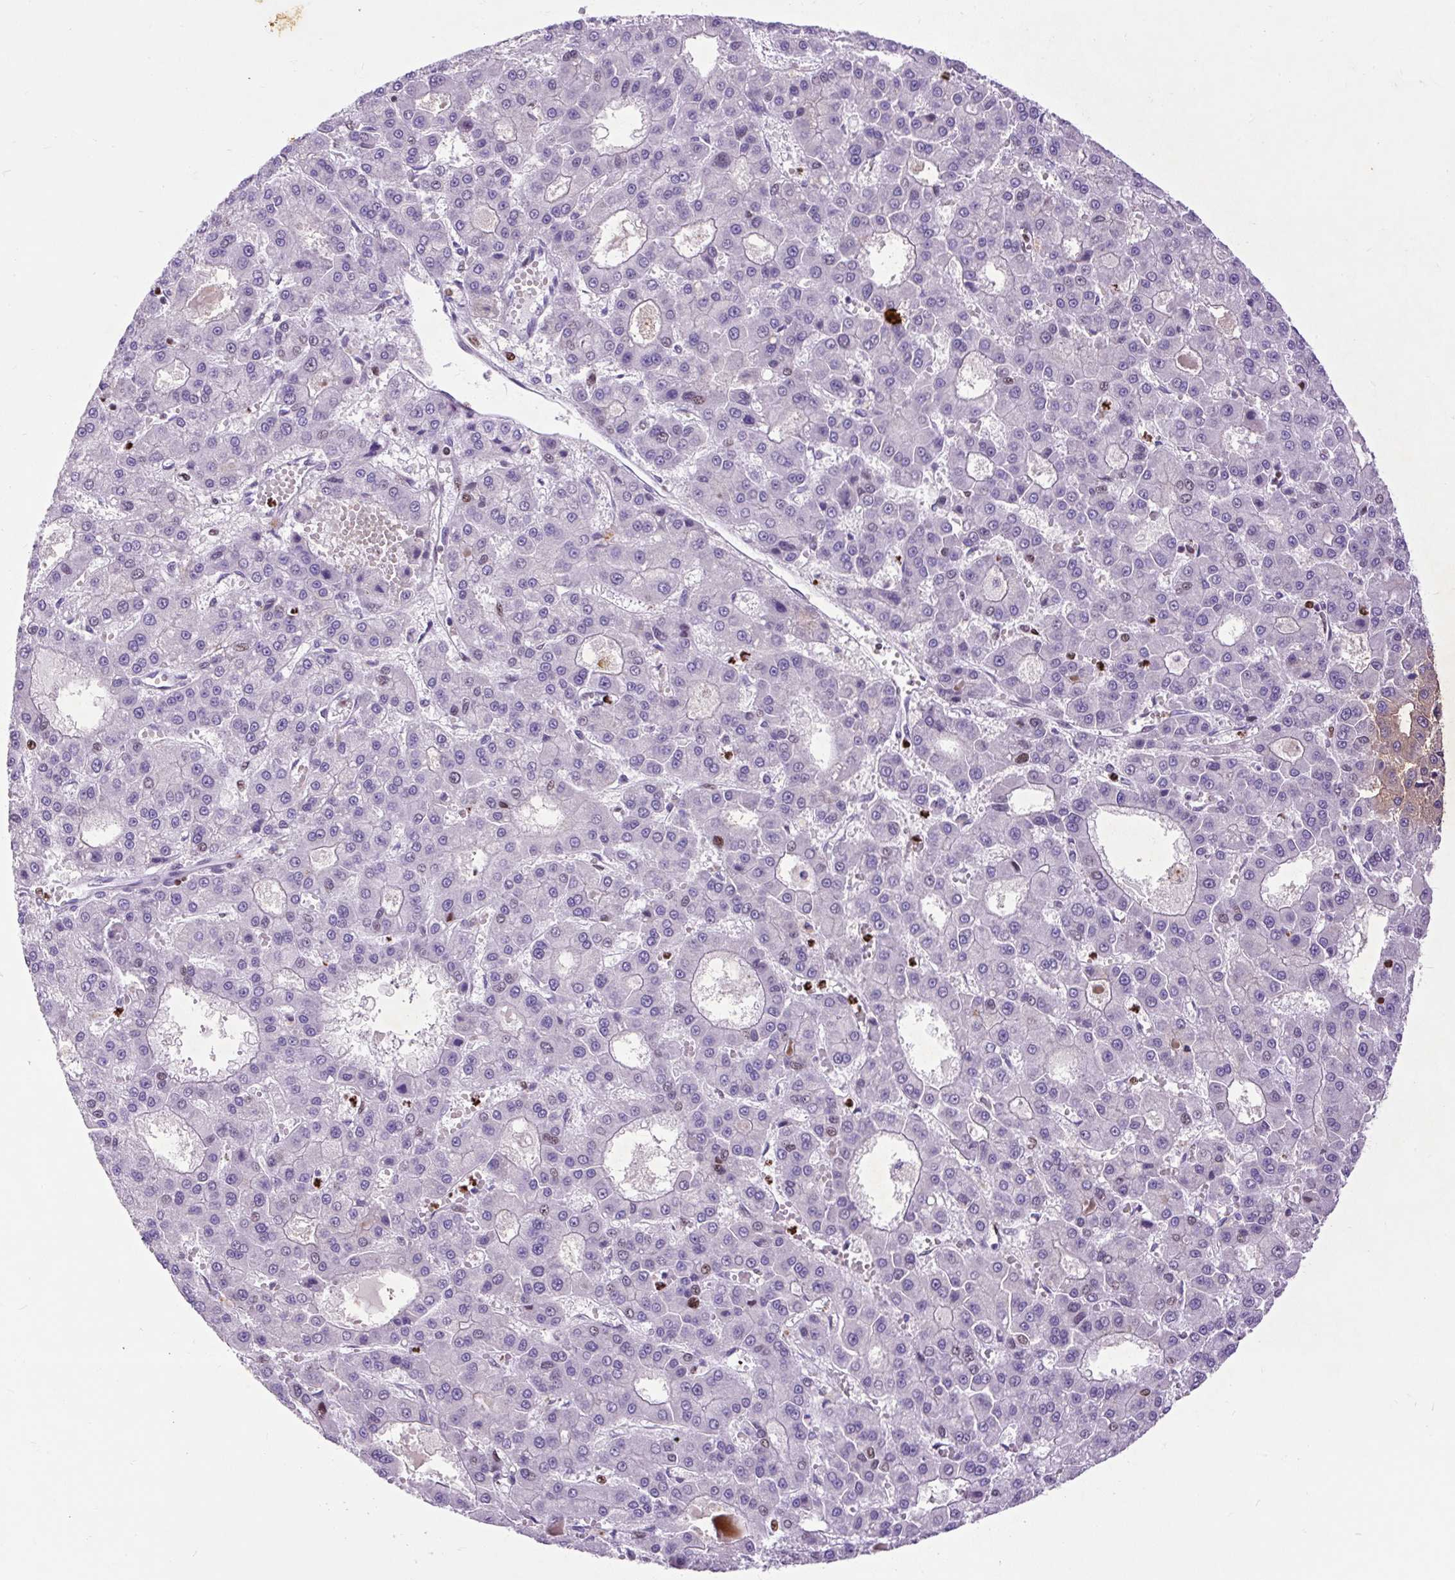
{"staining": {"intensity": "negative", "quantity": "none", "location": "none"}, "tissue": "liver cancer", "cell_type": "Tumor cells", "image_type": "cancer", "snomed": [{"axis": "morphology", "description": "Carcinoma, Hepatocellular, NOS"}, {"axis": "topography", "description": "Liver"}], "caption": "Micrograph shows no significant protein positivity in tumor cells of hepatocellular carcinoma (liver).", "gene": "SPC24", "patient": {"sex": "male", "age": 70}}